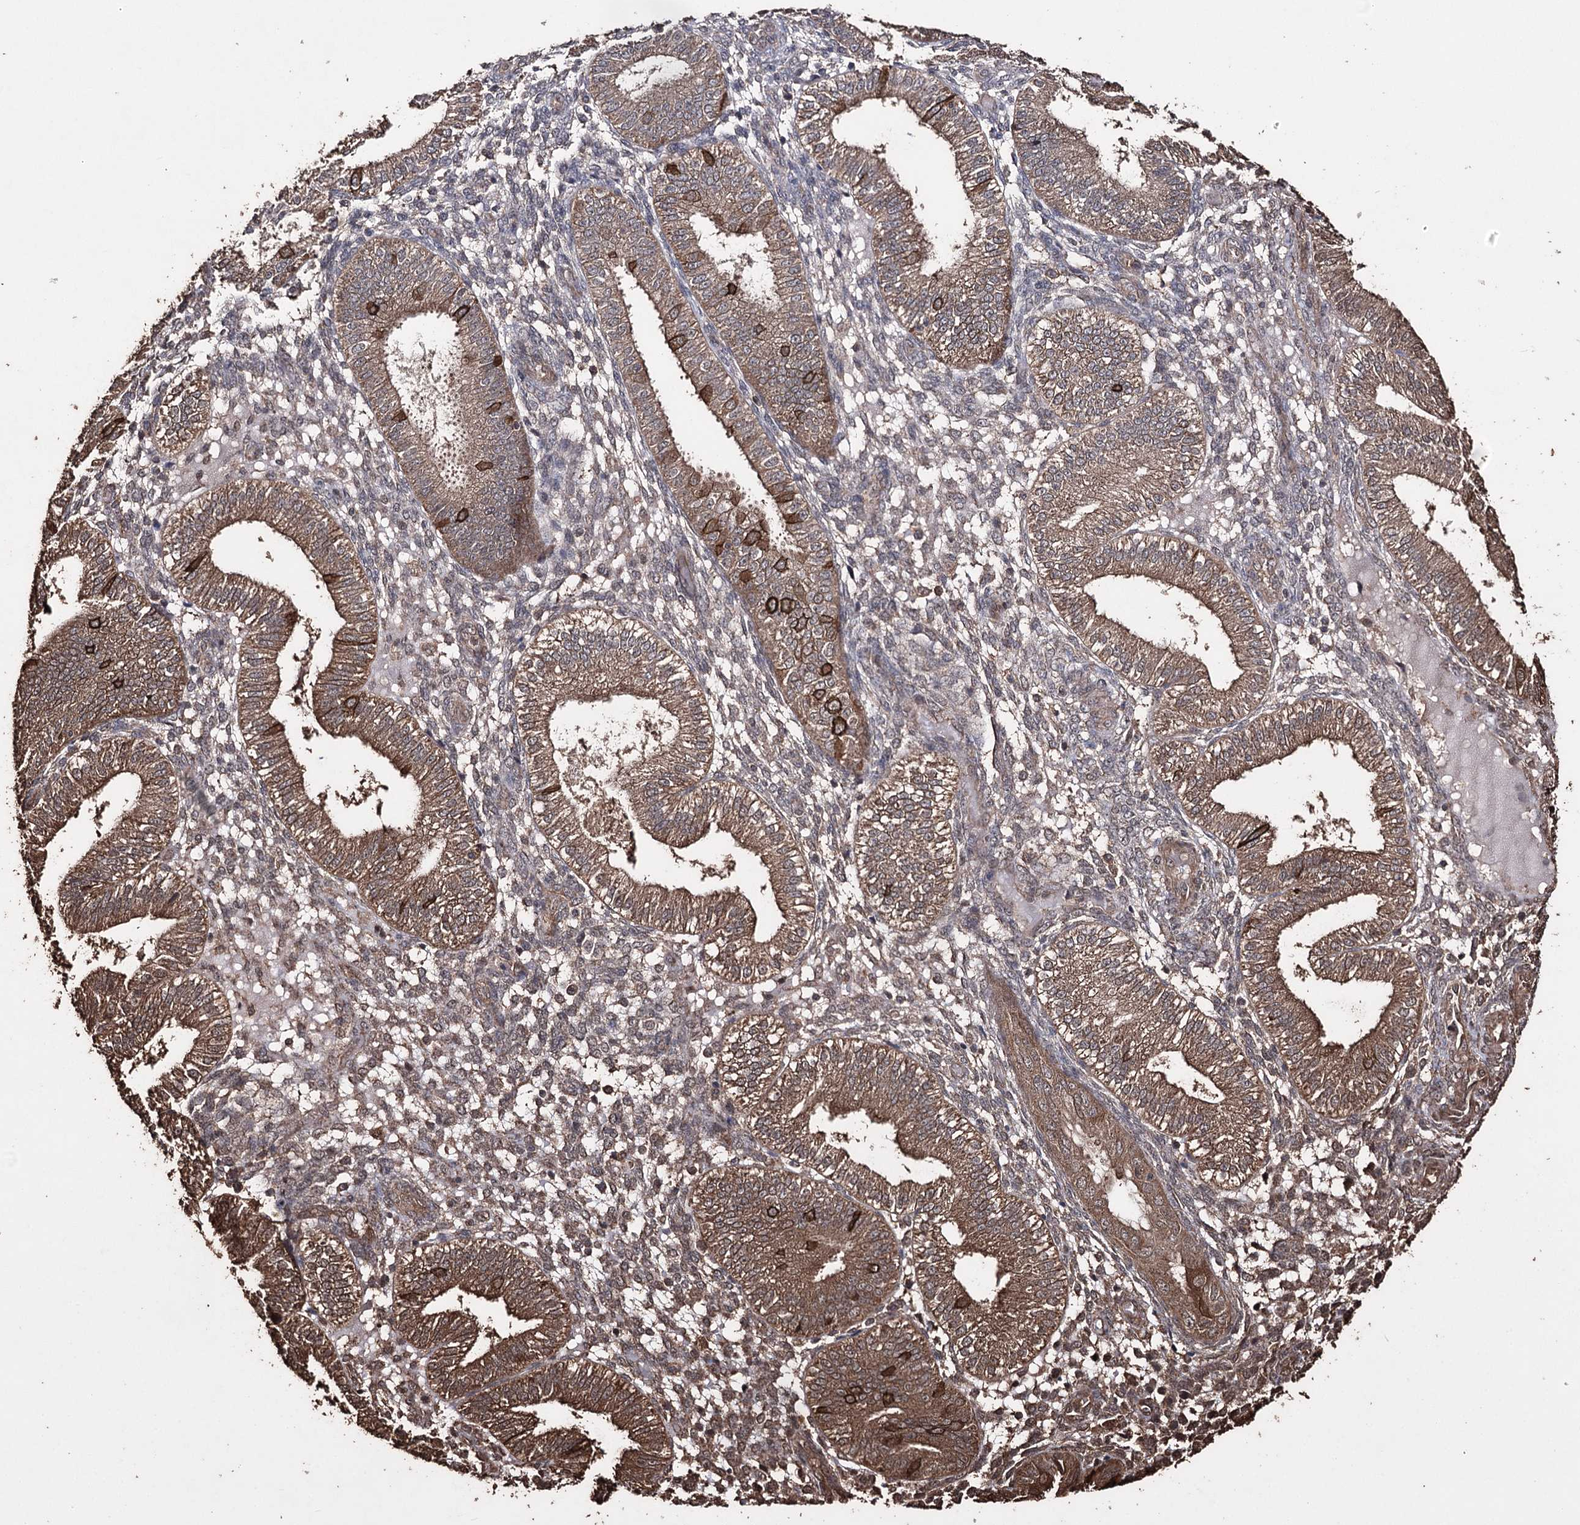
{"staining": {"intensity": "moderate", "quantity": "<25%", "location": "cytoplasmic/membranous"}, "tissue": "endometrium", "cell_type": "Cells in endometrial stroma", "image_type": "normal", "snomed": [{"axis": "morphology", "description": "Normal tissue, NOS"}, {"axis": "topography", "description": "Endometrium"}], "caption": "IHC of benign human endometrium shows low levels of moderate cytoplasmic/membranous staining in approximately <25% of cells in endometrial stroma.", "gene": "ZNF662", "patient": {"sex": "female", "age": 39}}